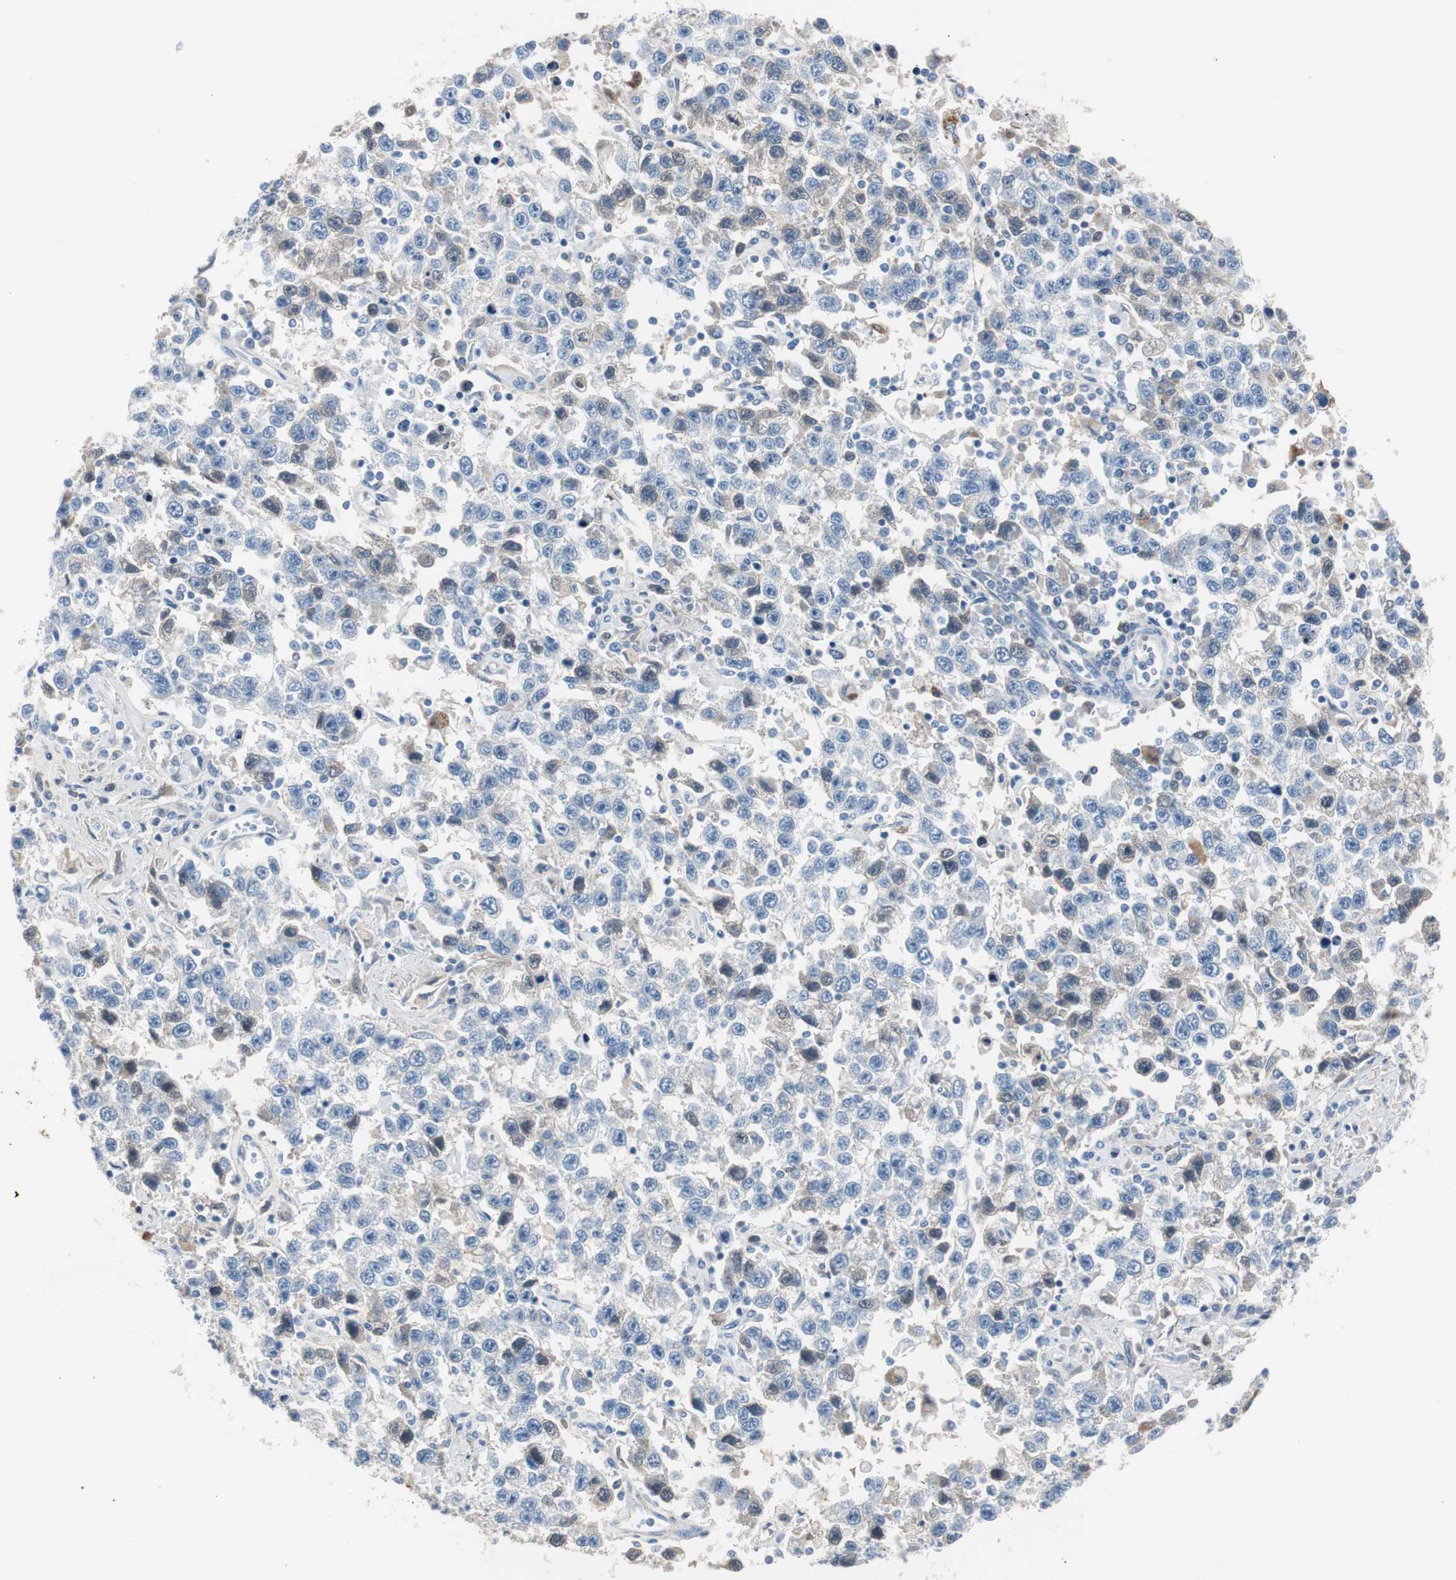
{"staining": {"intensity": "weak", "quantity": "<25%", "location": "cytoplasmic/membranous"}, "tissue": "testis cancer", "cell_type": "Tumor cells", "image_type": "cancer", "snomed": [{"axis": "morphology", "description": "Seminoma, NOS"}, {"axis": "topography", "description": "Testis"}], "caption": "An immunohistochemistry (IHC) image of testis cancer is shown. There is no staining in tumor cells of testis cancer.", "gene": "SERPINF1", "patient": {"sex": "male", "age": 41}}